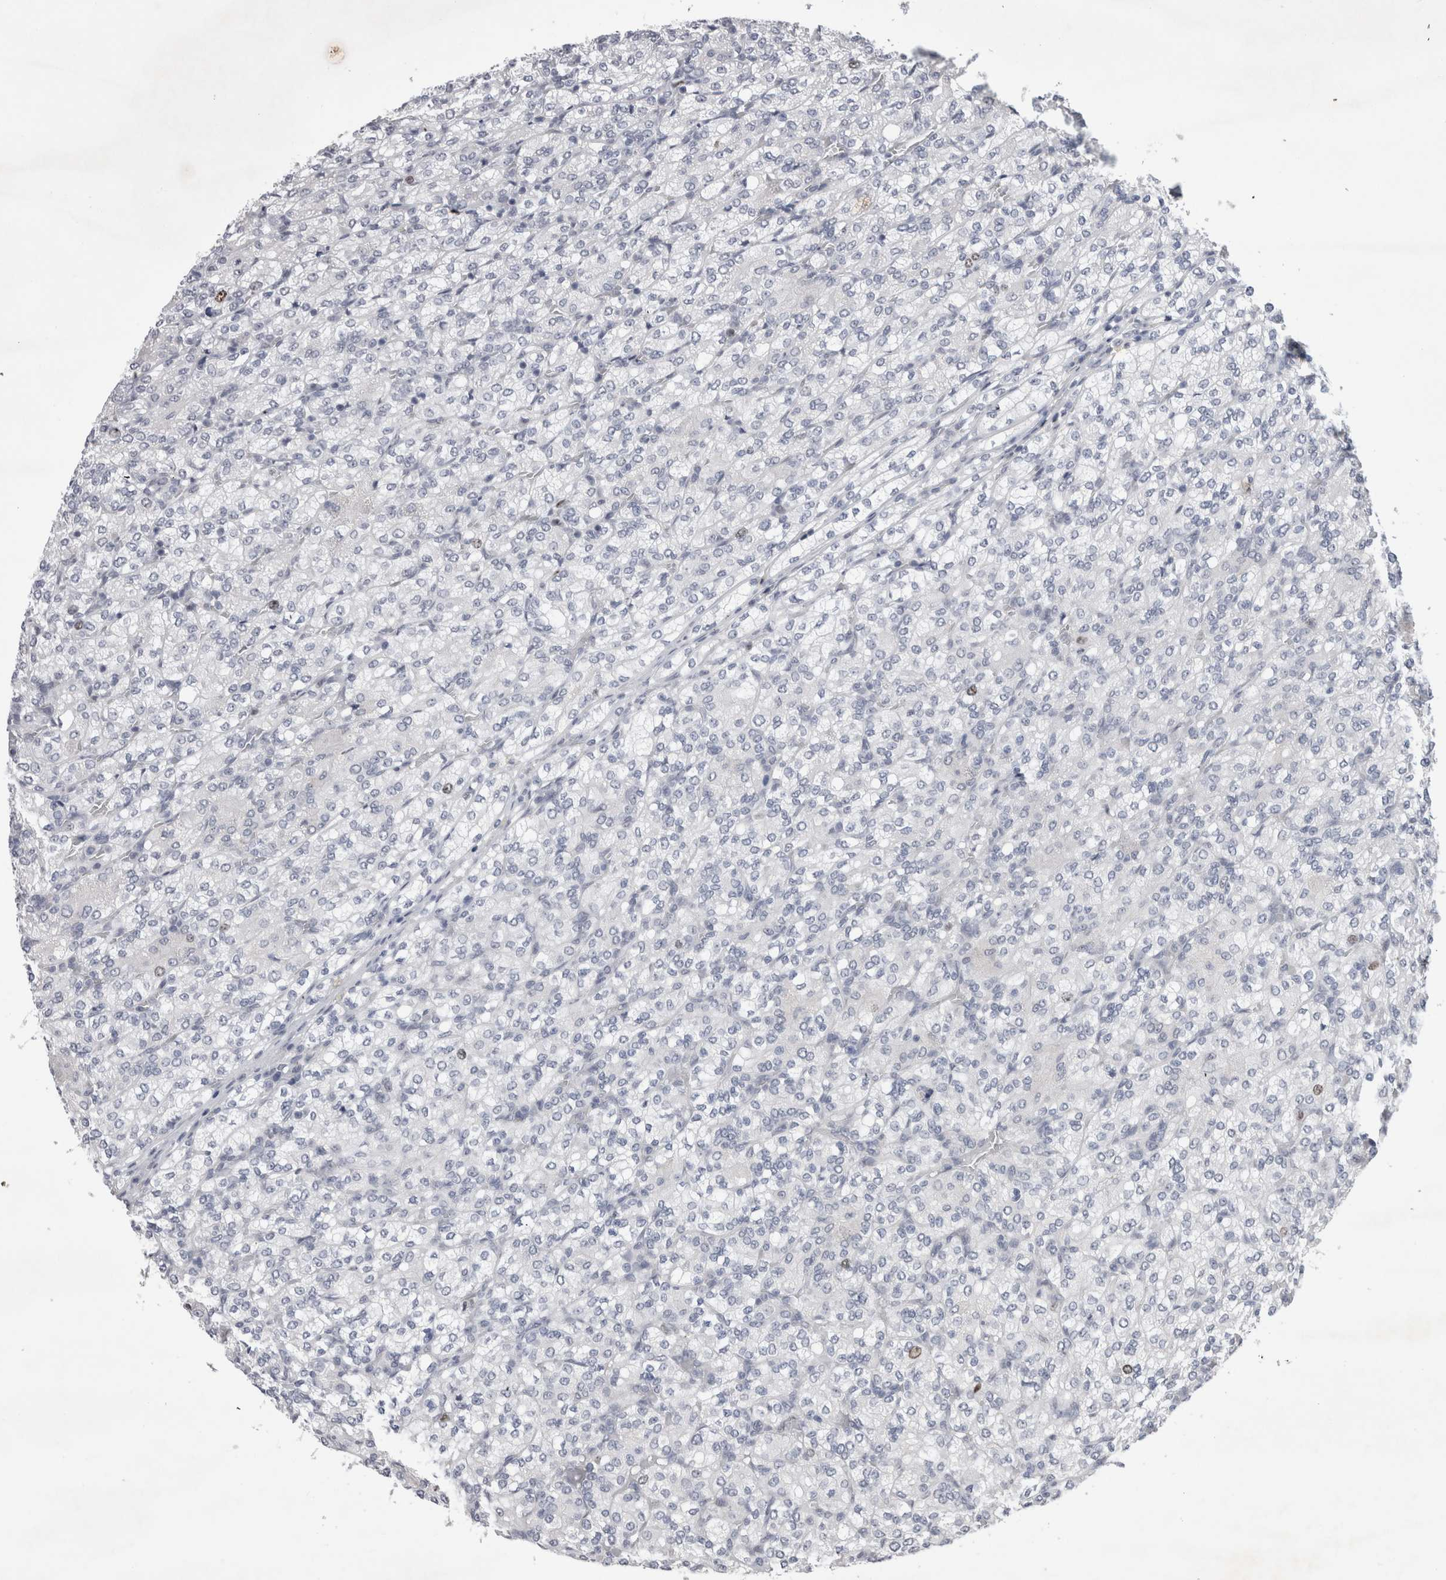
{"staining": {"intensity": "negative", "quantity": "none", "location": "none"}, "tissue": "renal cancer", "cell_type": "Tumor cells", "image_type": "cancer", "snomed": [{"axis": "morphology", "description": "Adenocarcinoma, NOS"}, {"axis": "topography", "description": "Kidney"}], "caption": "An immunohistochemistry image of adenocarcinoma (renal) is shown. There is no staining in tumor cells of adenocarcinoma (renal).", "gene": "KIF18B", "patient": {"sex": "male", "age": 77}}